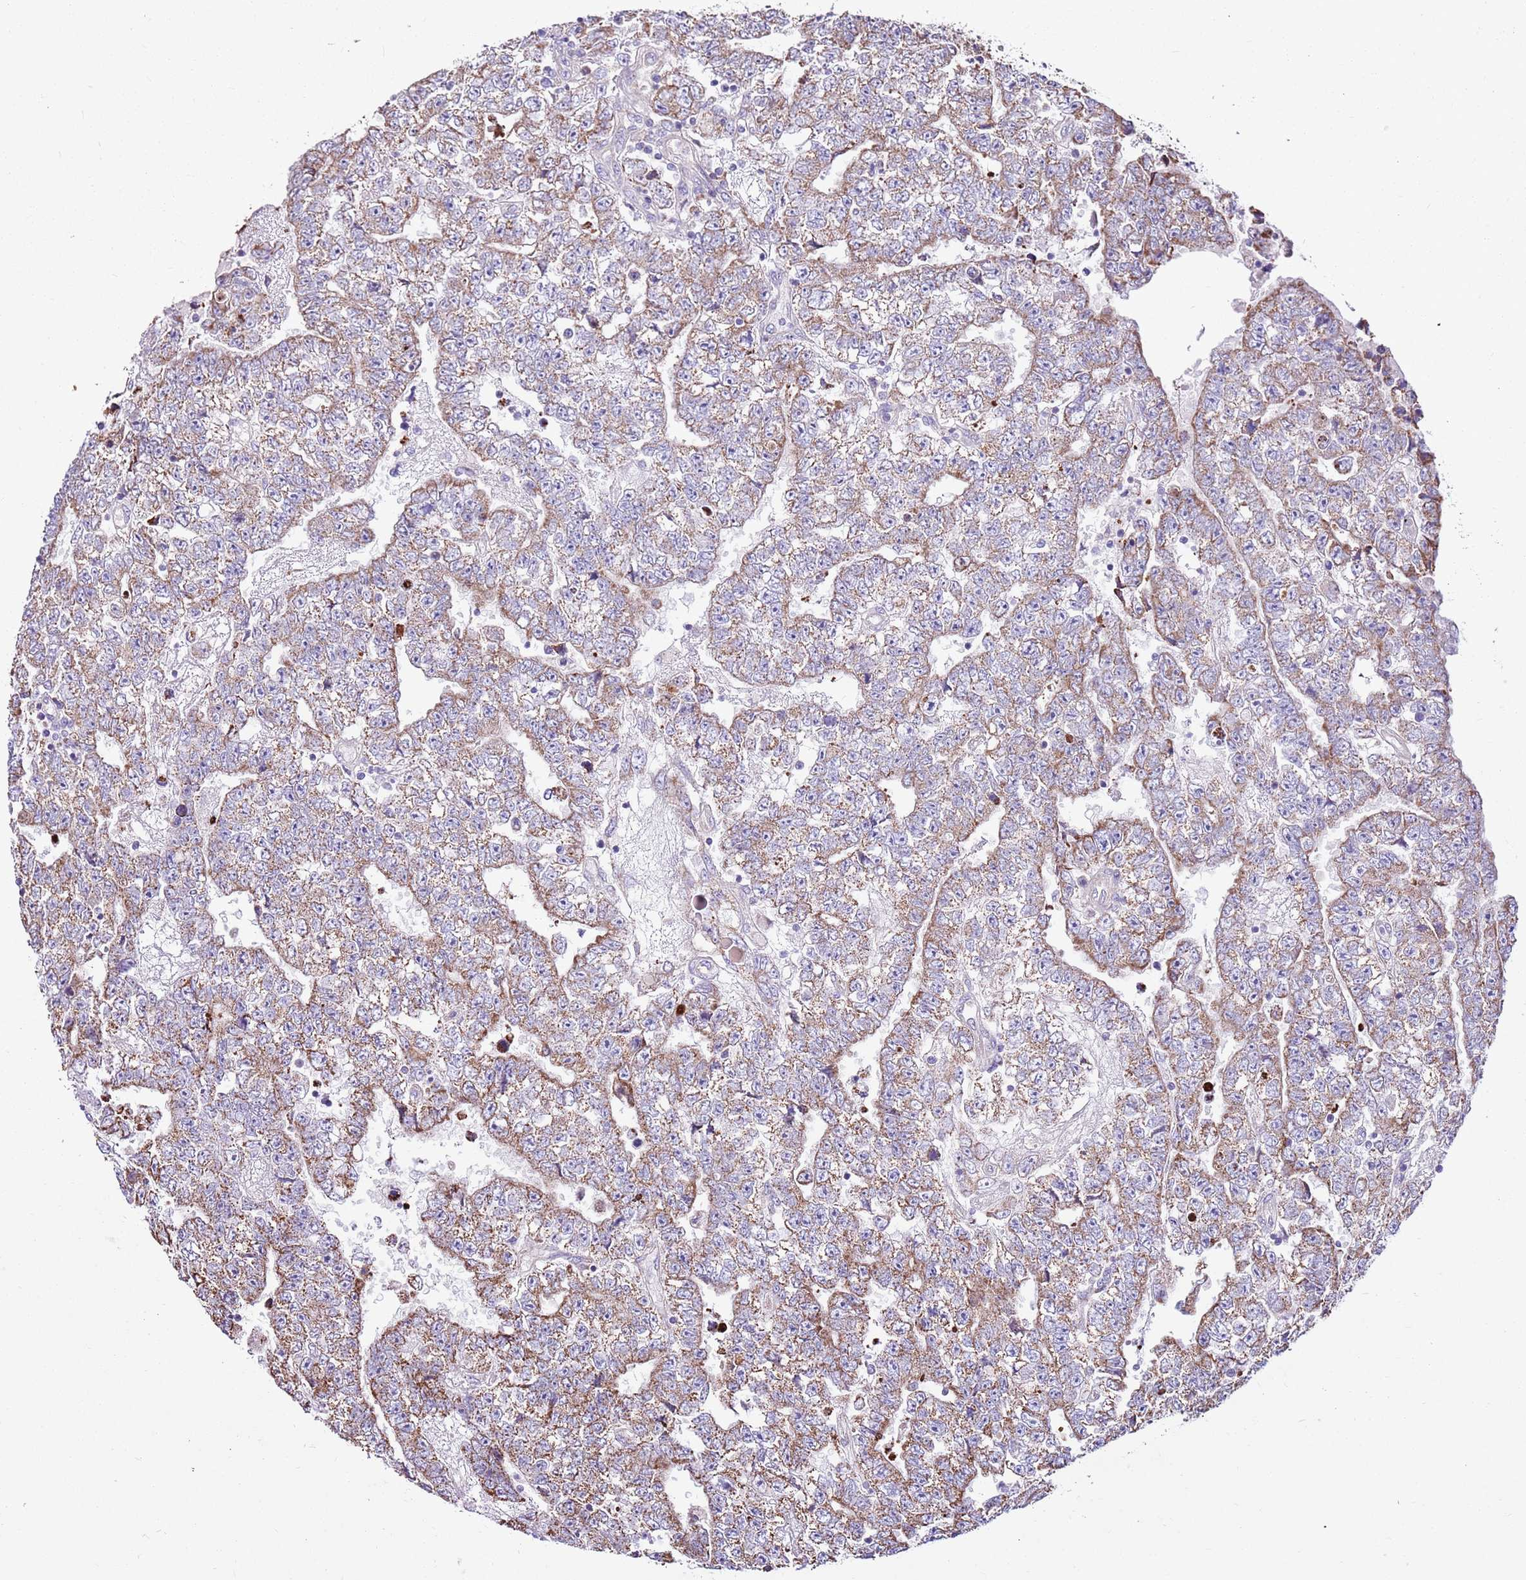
{"staining": {"intensity": "moderate", "quantity": ">75%", "location": "cytoplasmic/membranous"}, "tissue": "testis cancer", "cell_type": "Tumor cells", "image_type": "cancer", "snomed": [{"axis": "morphology", "description": "Carcinoma, Embryonal, NOS"}, {"axis": "topography", "description": "Testis"}], "caption": "This is a photomicrograph of IHC staining of embryonal carcinoma (testis), which shows moderate expression in the cytoplasmic/membranous of tumor cells.", "gene": "HECTD4", "patient": {"sex": "male", "age": 25}}